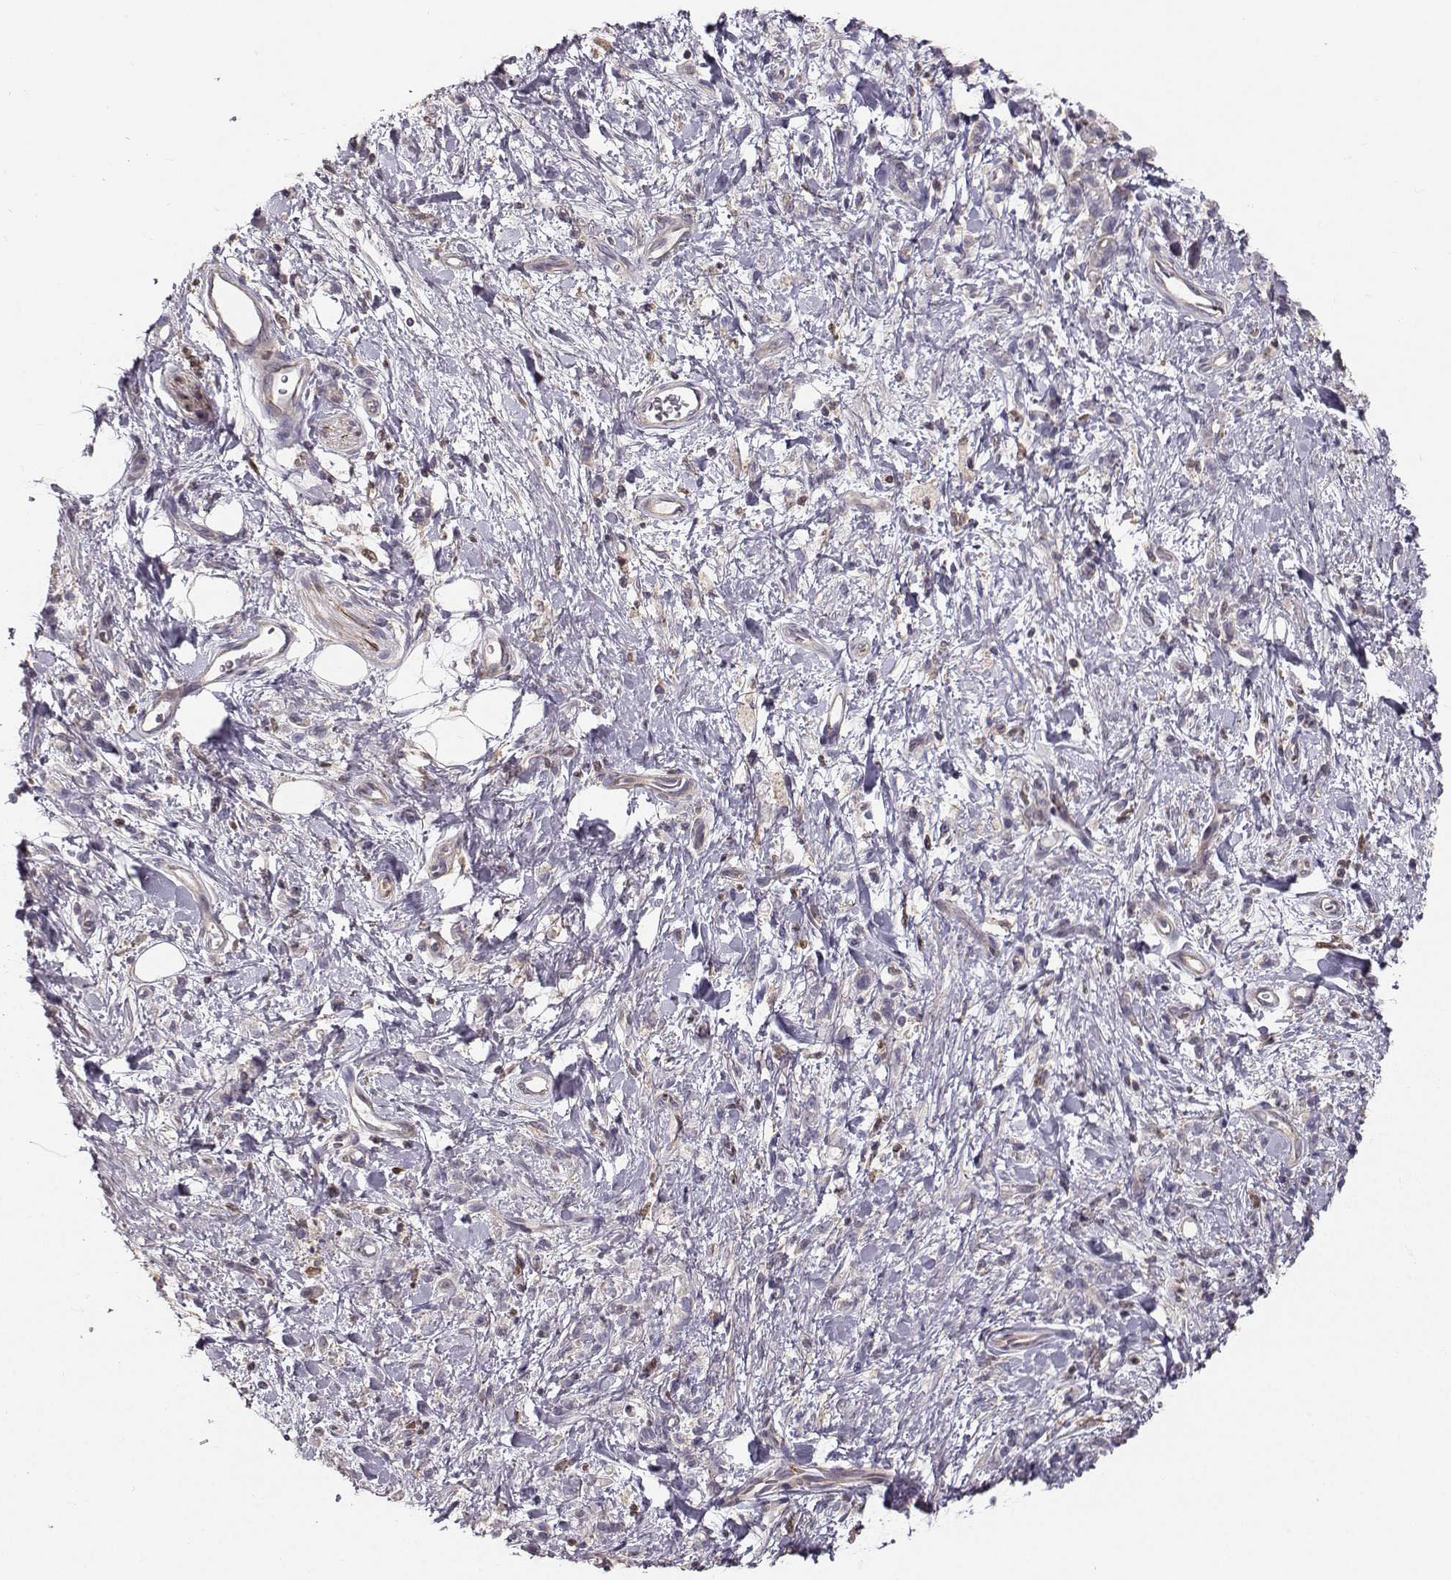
{"staining": {"intensity": "negative", "quantity": "none", "location": "none"}, "tissue": "stomach cancer", "cell_type": "Tumor cells", "image_type": "cancer", "snomed": [{"axis": "morphology", "description": "Adenocarcinoma, NOS"}, {"axis": "topography", "description": "Stomach"}], "caption": "DAB immunohistochemical staining of stomach adenocarcinoma exhibits no significant positivity in tumor cells.", "gene": "ASB16", "patient": {"sex": "male", "age": 77}}